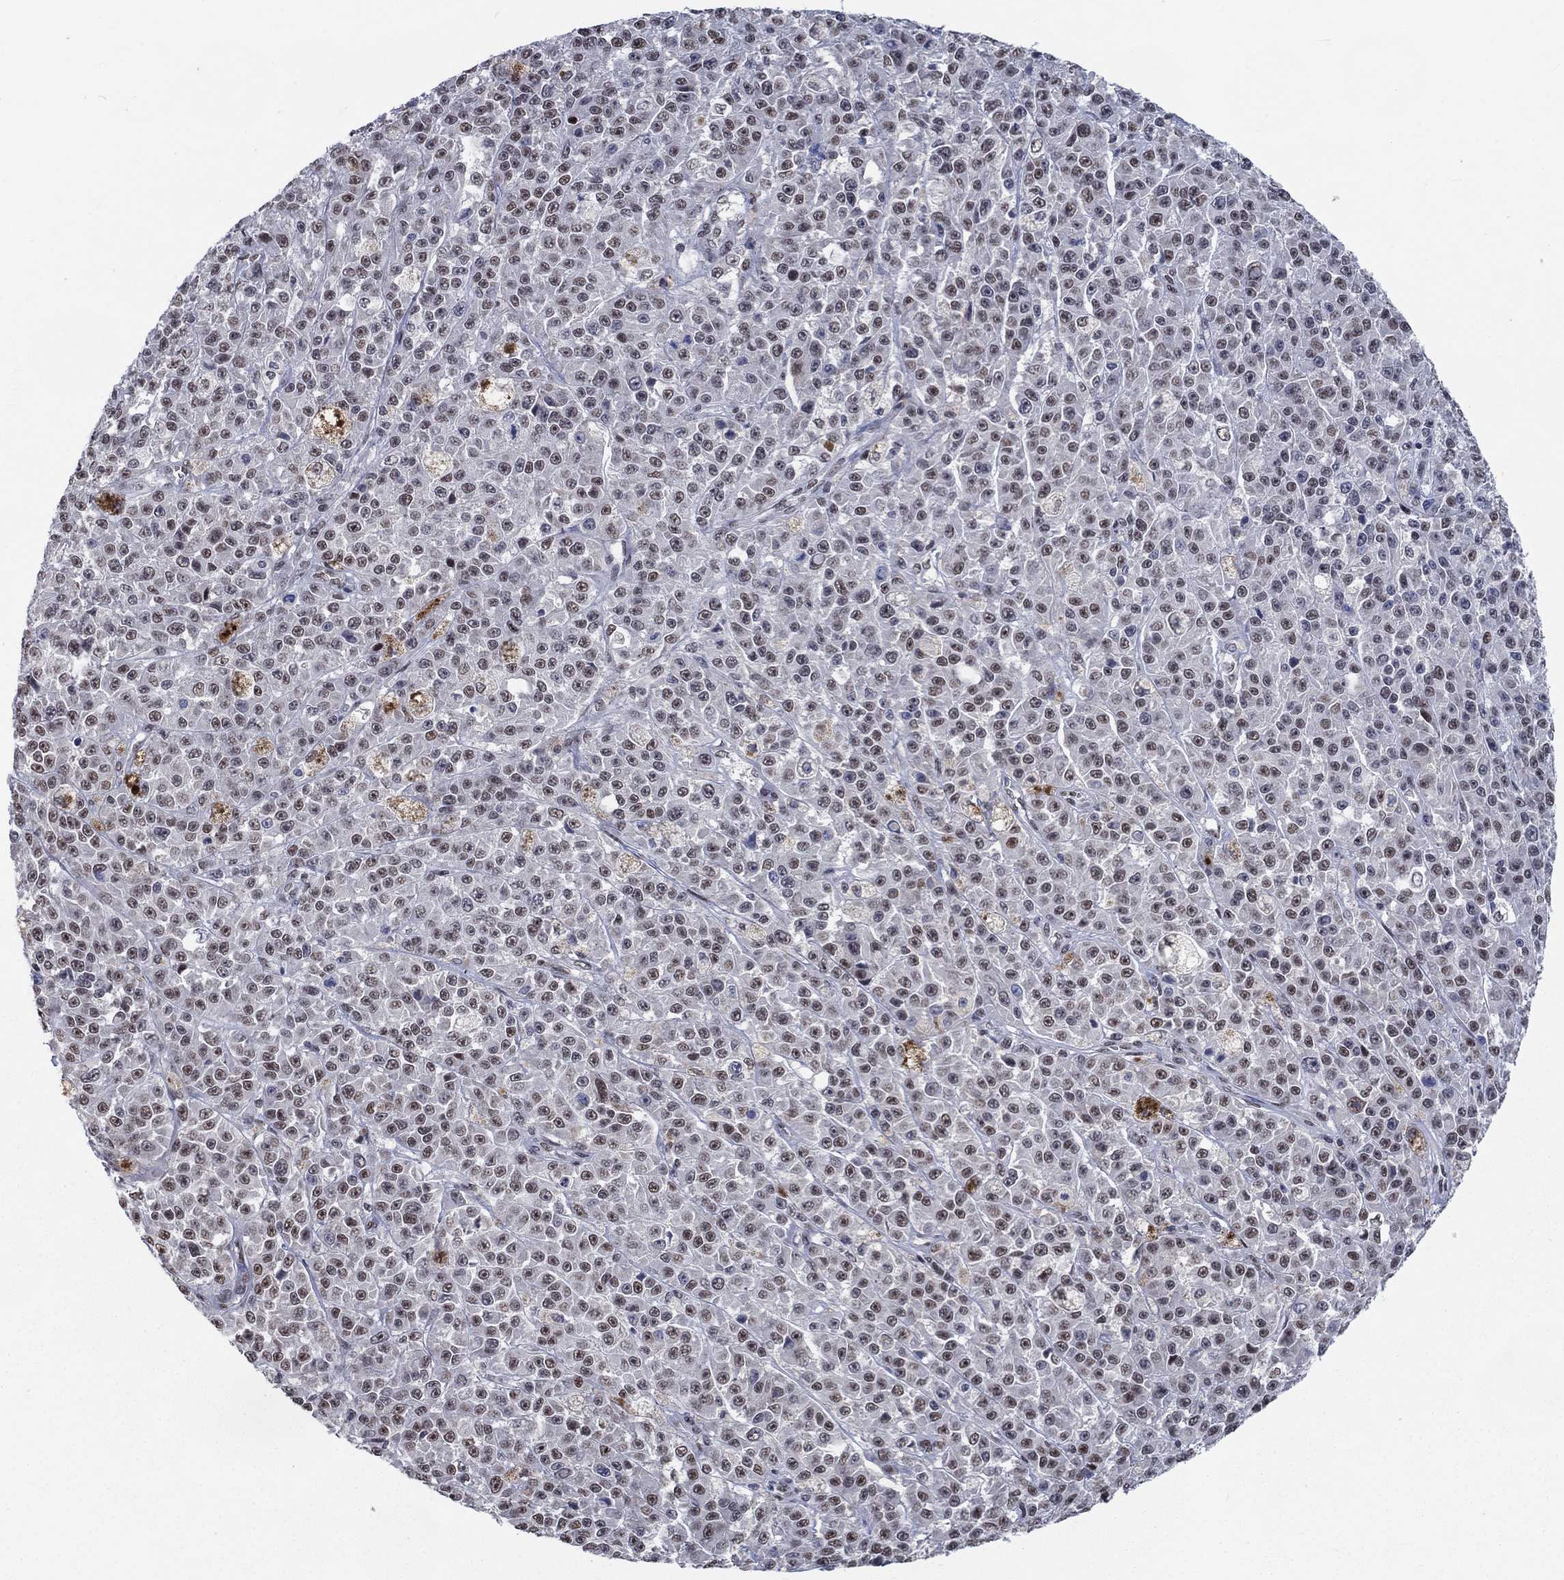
{"staining": {"intensity": "strong", "quantity": "<25%", "location": "nuclear"}, "tissue": "melanoma", "cell_type": "Tumor cells", "image_type": "cancer", "snomed": [{"axis": "morphology", "description": "Malignant melanoma, NOS"}, {"axis": "topography", "description": "Skin"}], "caption": "A high-resolution micrograph shows IHC staining of malignant melanoma, which demonstrates strong nuclear staining in about <25% of tumor cells. The protein is stained brown, and the nuclei are stained in blue (DAB IHC with brightfield microscopy, high magnification).", "gene": "HTN1", "patient": {"sex": "female", "age": 58}}